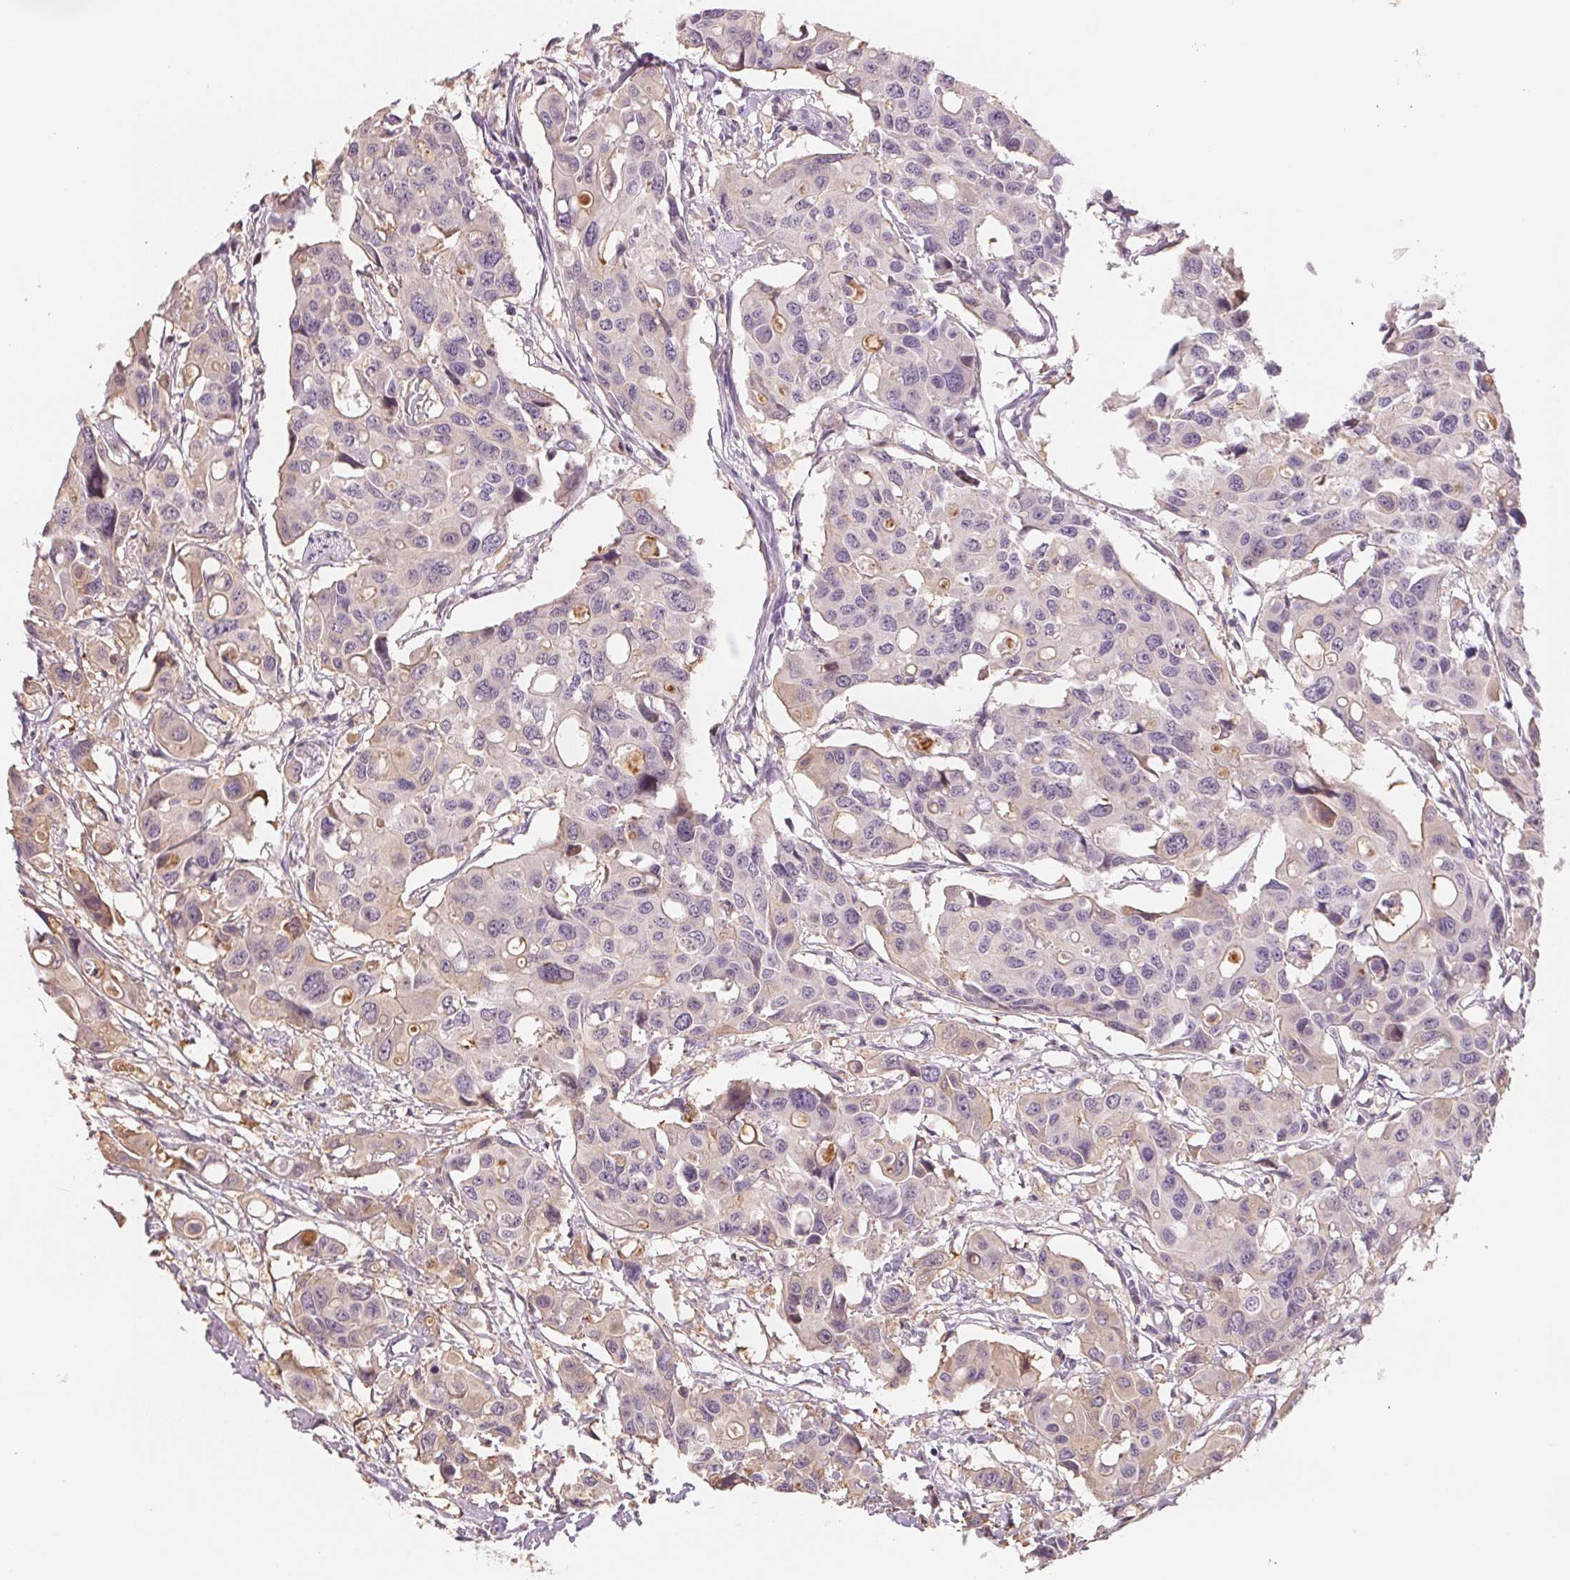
{"staining": {"intensity": "negative", "quantity": "none", "location": "none"}, "tissue": "colorectal cancer", "cell_type": "Tumor cells", "image_type": "cancer", "snomed": [{"axis": "morphology", "description": "Adenocarcinoma, NOS"}, {"axis": "topography", "description": "Colon"}], "caption": "Adenocarcinoma (colorectal) was stained to show a protein in brown. There is no significant expression in tumor cells.", "gene": "VTCN1", "patient": {"sex": "male", "age": 77}}